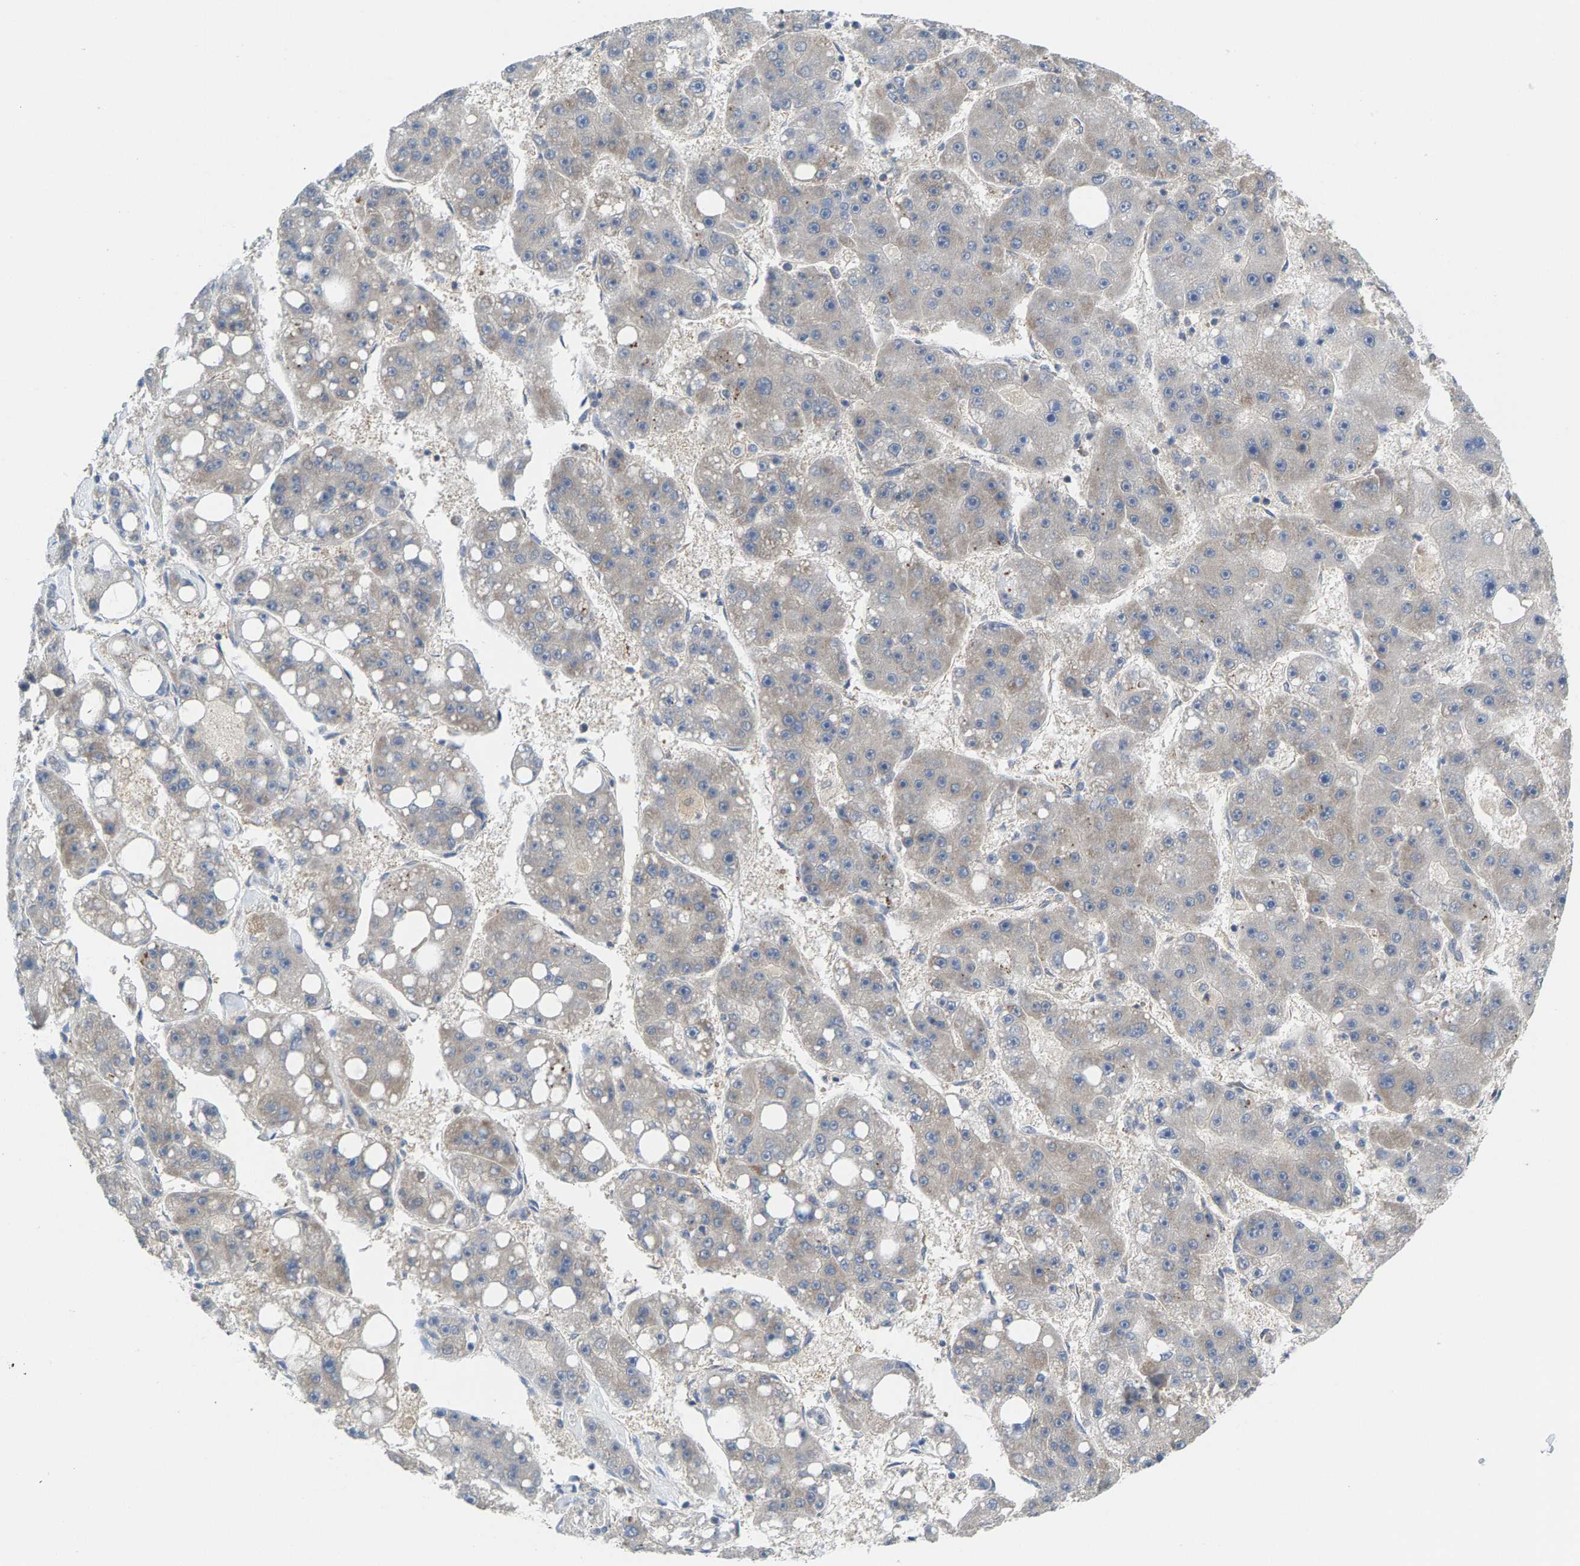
{"staining": {"intensity": "negative", "quantity": "none", "location": "none"}, "tissue": "liver cancer", "cell_type": "Tumor cells", "image_type": "cancer", "snomed": [{"axis": "morphology", "description": "Carcinoma, Hepatocellular, NOS"}, {"axis": "topography", "description": "Liver"}], "caption": "Tumor cells are negative for brown protein staining in liver cancer.", "gene": "MRM1", "patient": {"sex": "female", "age": 61}}